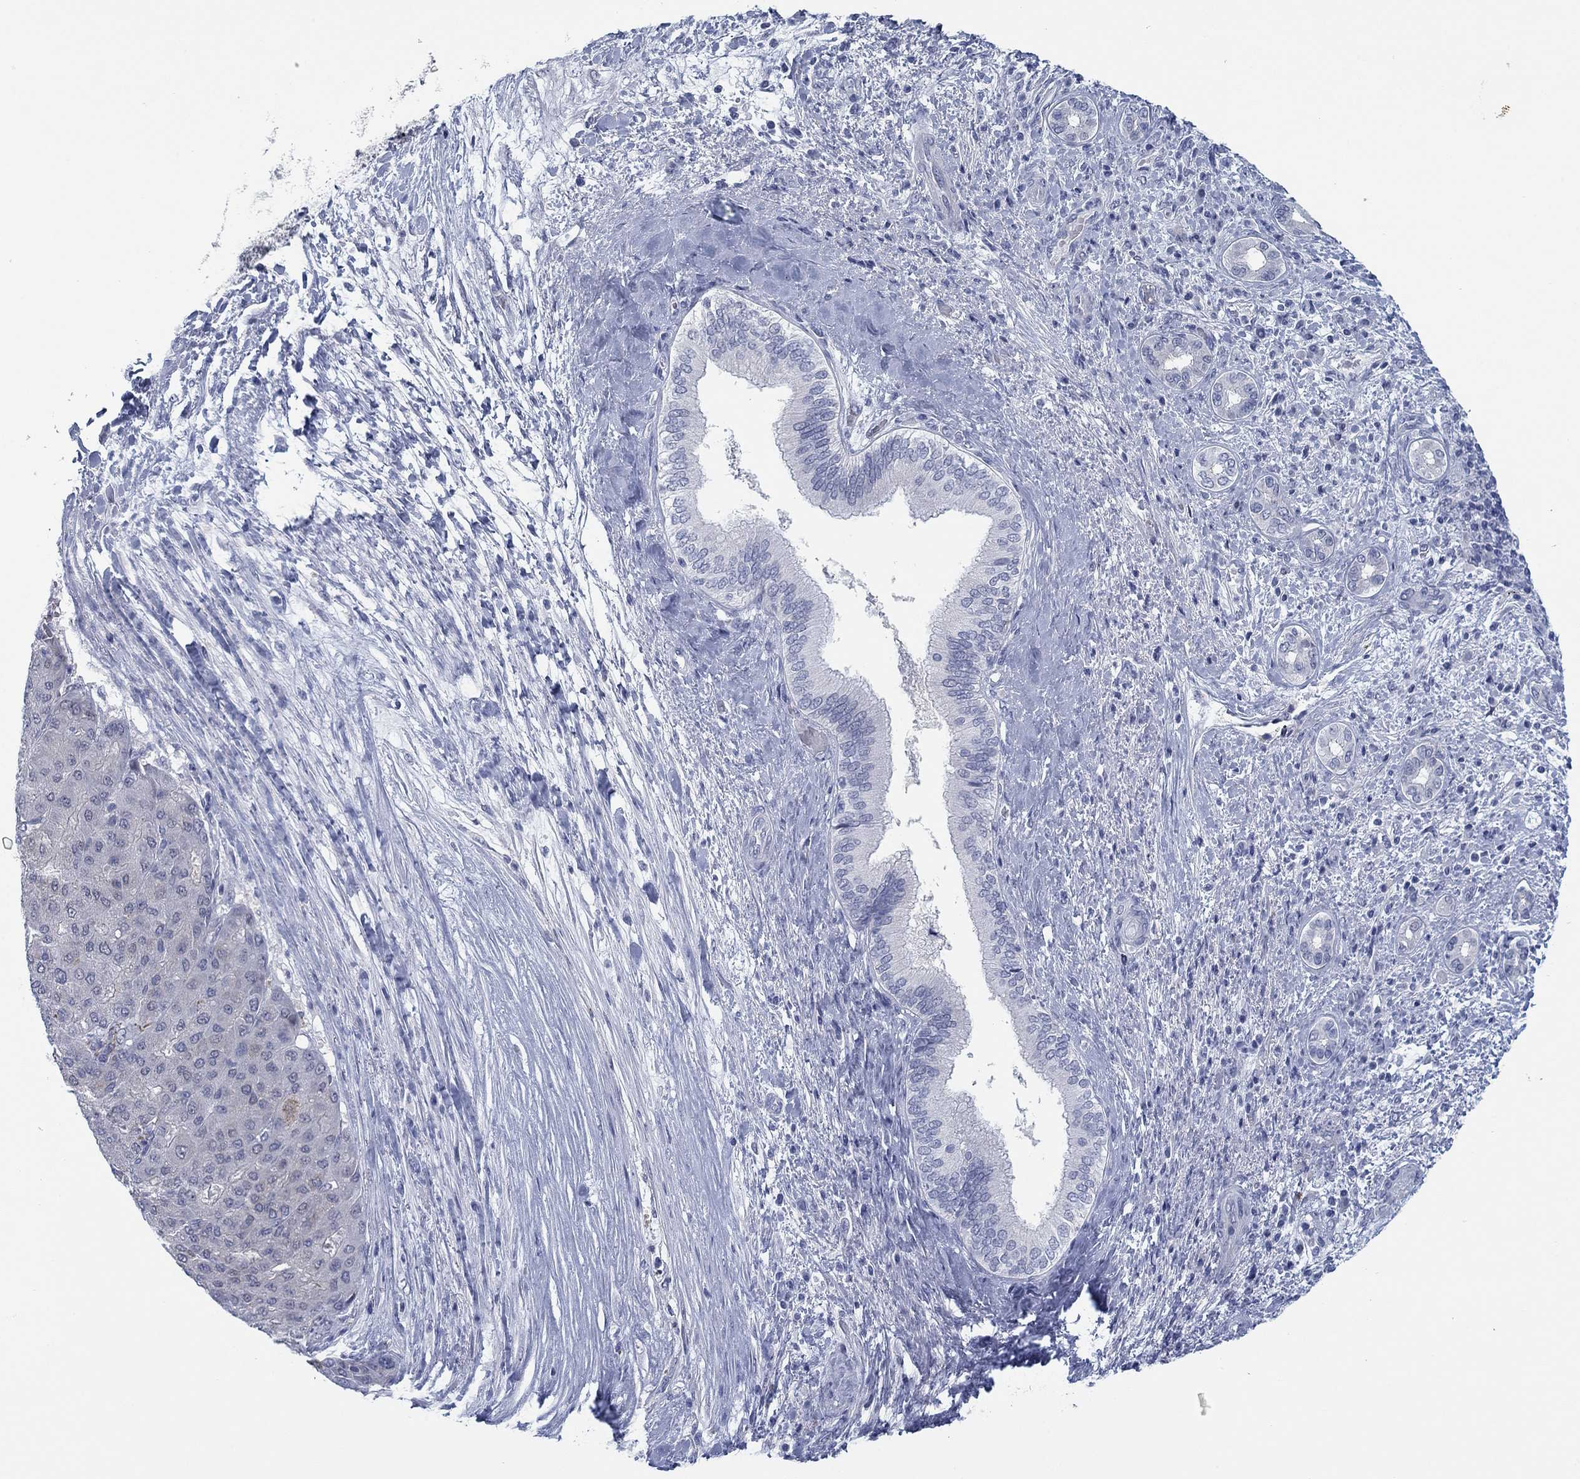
{"staining": {"intensity": "moderate", "quantity": "<25%", "location": "cytoplasmic/membranous"}, "tissue": "liver cancer", "cell_type": "Tumor cells", "image_type": "cancer", "snomed": [{"axis": "morphology", "description": "Carcinoma, Hepatocellular, NOS"}, {"axis": "topography", "description": "Liver"}], "caption": "DAB (3,3'-diaminobenzidine) immunohistochemical staining of human liver hepatocellular carcinoma reveals moderate cytoplasmic/membranous protein positivity in about <25% of tumor cells. Using DAB (3,3'-diaminobenzidine) (brown) and hematoxylin (blue) stains, captured at high magnification using brightfield microscopy.", "gene": "DNAL1", "patient": {"sex": "male", "age": 65}}